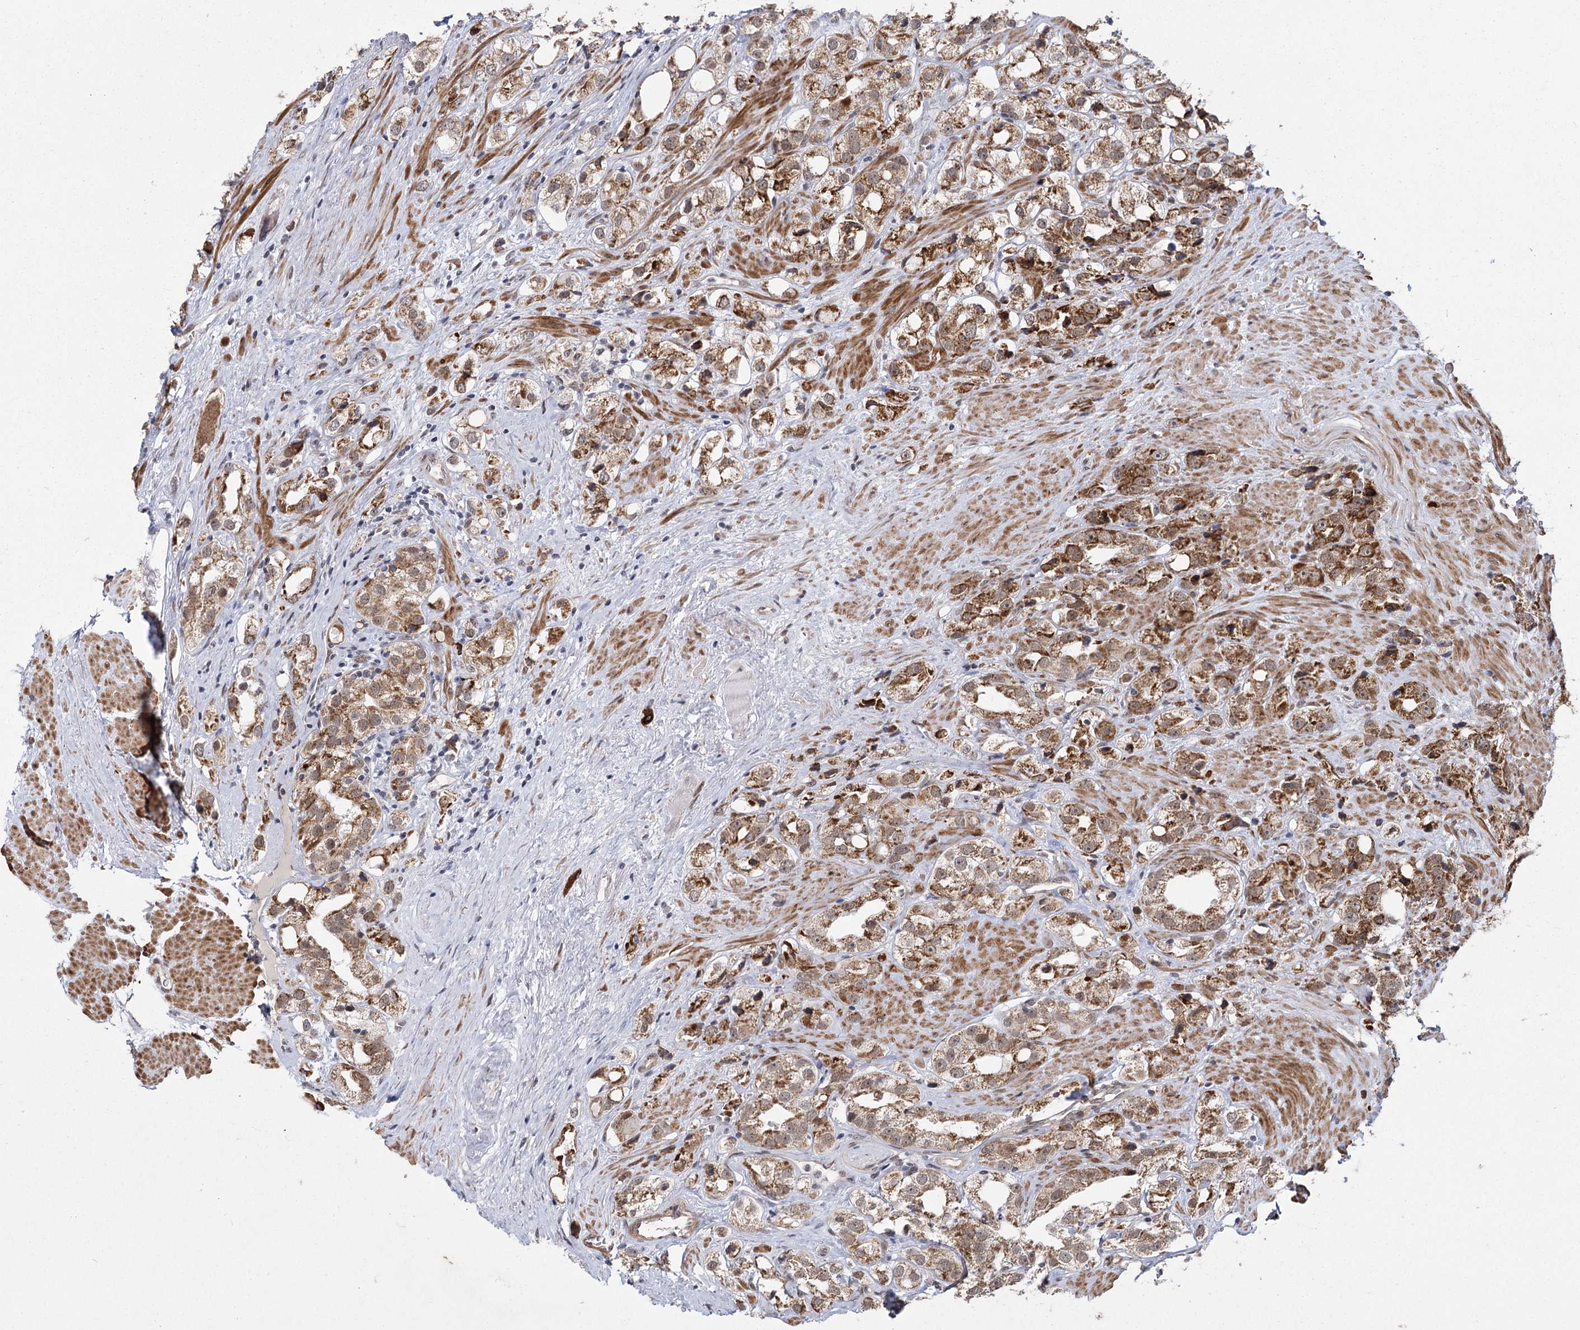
{"staining": {"intensity": "moderate", "quantity": ">75%", "location": "cytoplasmic/membranous"}, "tissue": "prostate cancer", "cell_type": "Tumor cells", "image_type": "cancer", "snomed": [{"axis": "morphology", "description": "Adenocarcinoma, NOS"}, {"axis": "topography", "description": "Prostate"}], "caption": "A micrograph of human prostate cancer (adenocarcinoma) stained for a protein displays moderate cytoplasmic/membranous brown staining in tumor cells.", "gene": "ZCCHC24", "patient": {"sex": "male", "age": 79}}